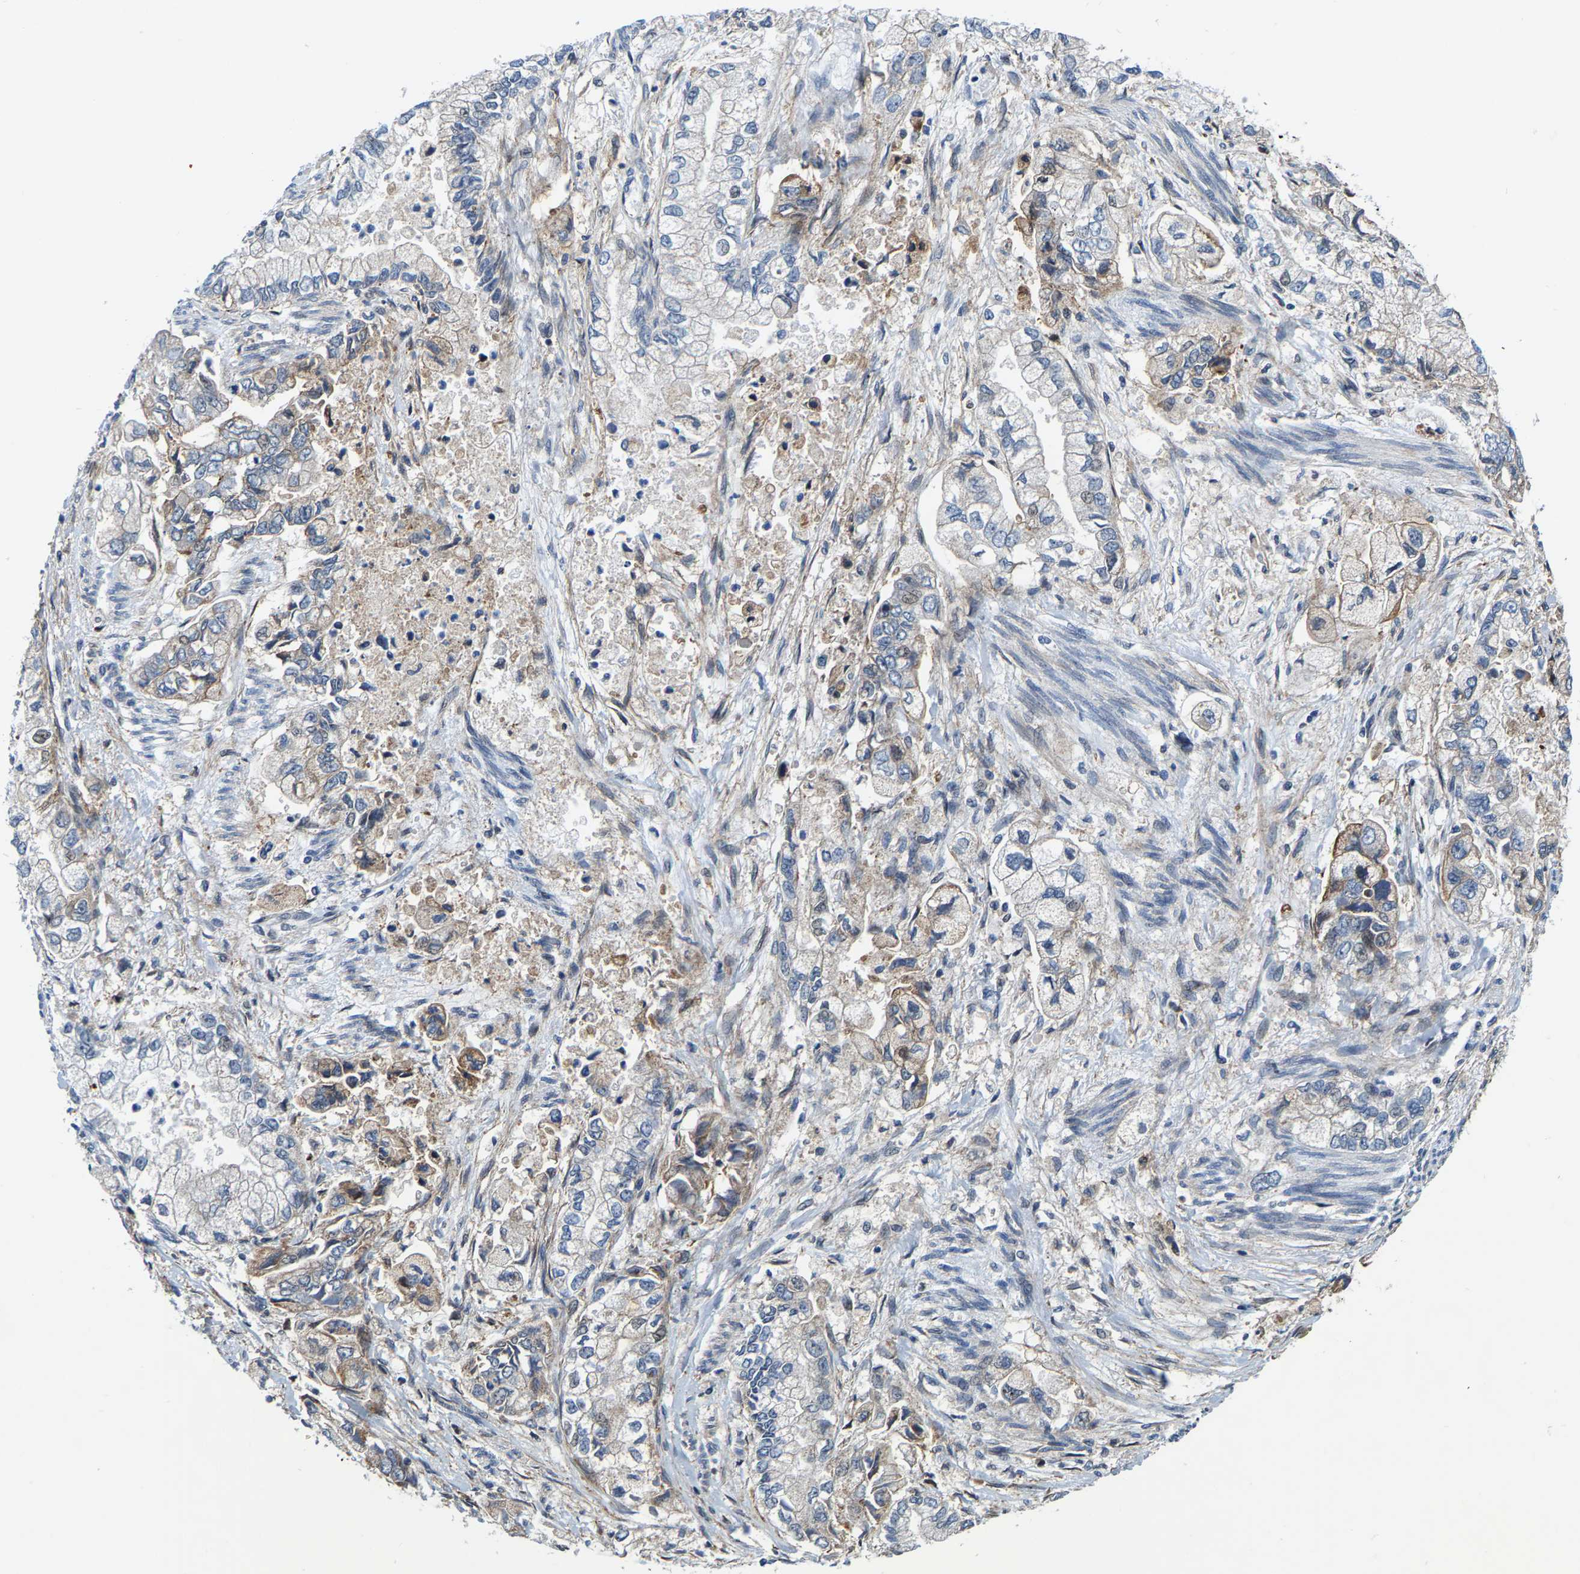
{"staining": {"intensity": "weak", "quantity": "<25%", "location": "cytoplasmic/membranous"}, "tissue": "stomach cancer", "cell_type": "Tumor cells", "image_type": "cancer", "snomed": [{"axis": "morphology", "description": "Normal tissue, NOS"}, {"axis": "morphology", "description": "Adenocarcinoma, NOS"}, {"axis": "topography", "description": "Stomach"}], "caption": "Protein analysis of stomach cancer (adenocarcinoma) shows no significant positivity in tumor cells.", "gene": "GTPBP10", "patient": {"sex": "male", "age": 62}}